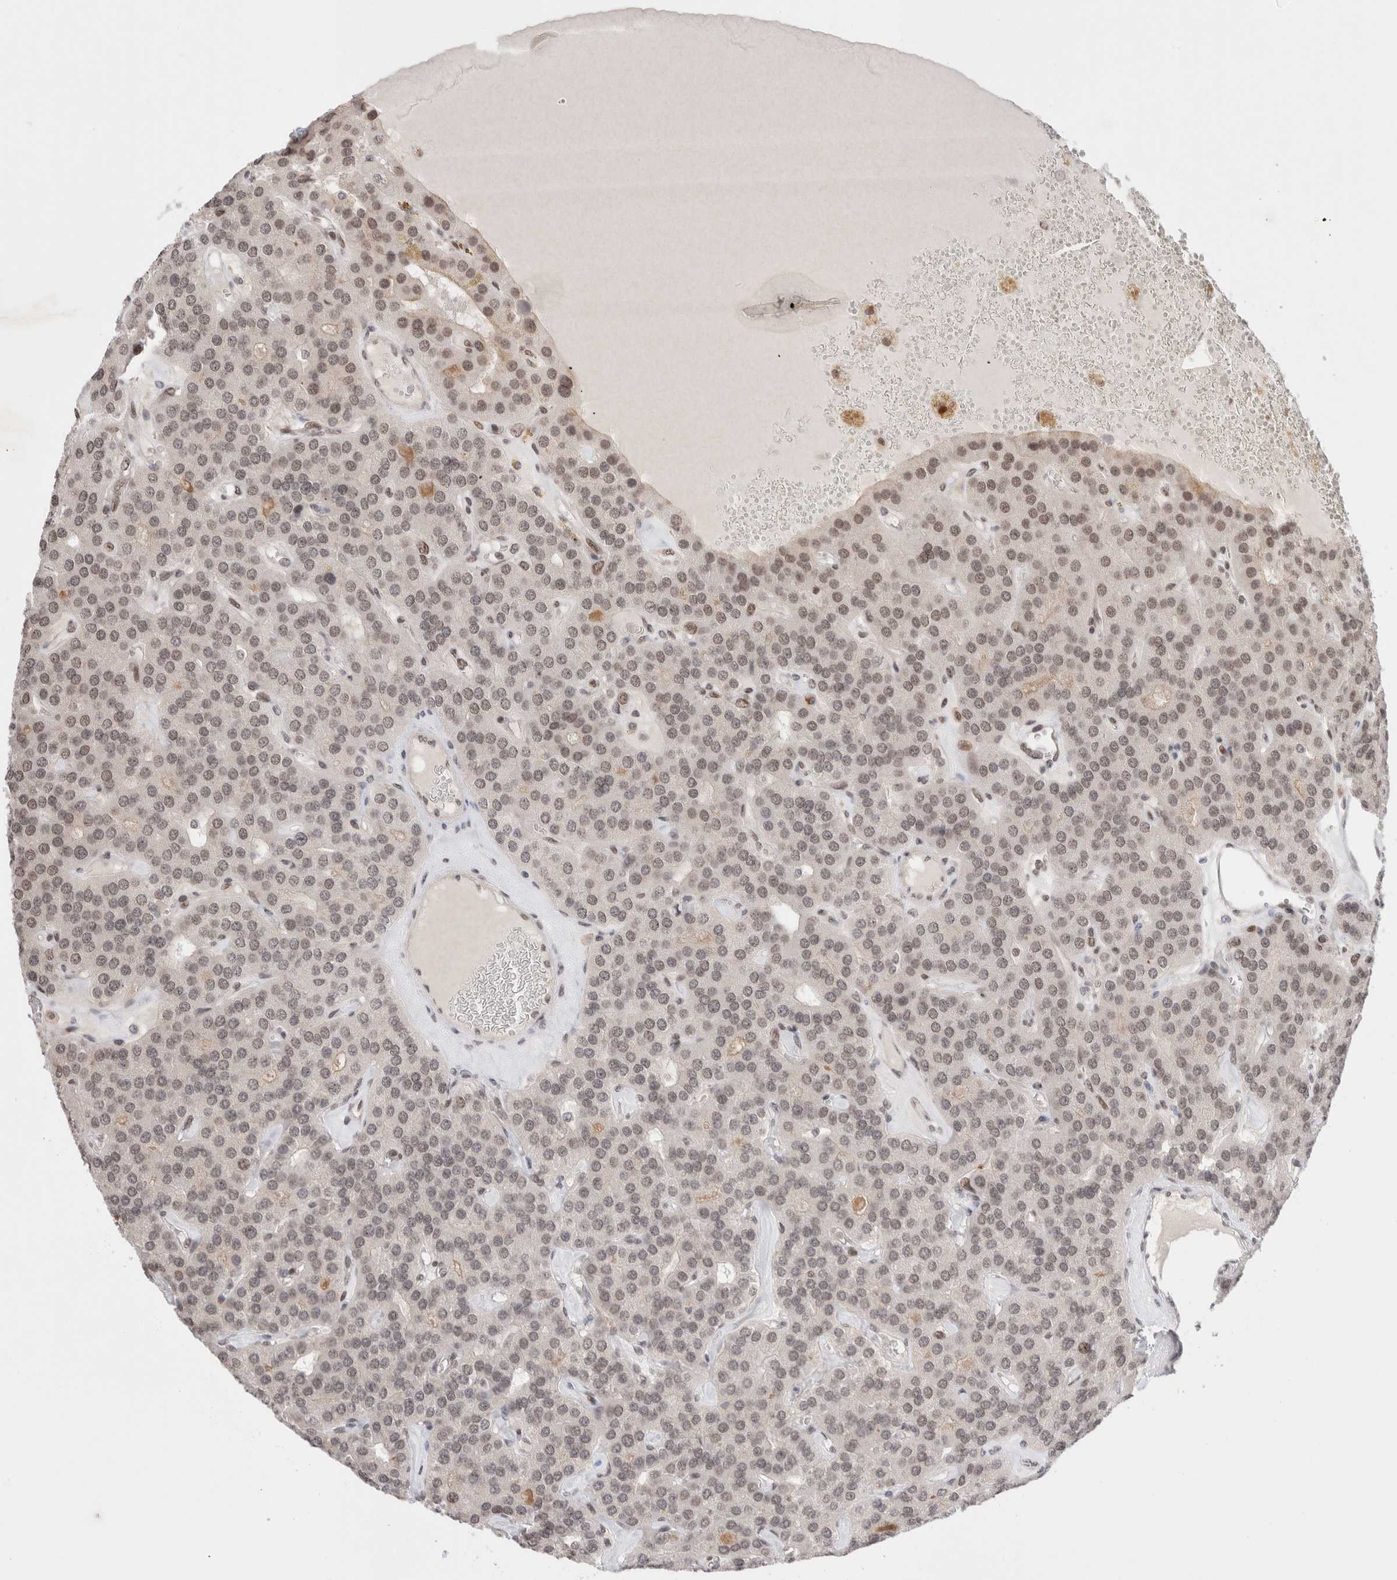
{"staining": {"intensity": "weak", "quantity": "25%-75%", "location": "nuclear"}, "tissue": "parathyroid gland", "cell_type": "Glandular cells", "image_type": "normal", "snomed": [{"axis": "morphology", "description": "Normal tissue, NOS"}, {"axis": "morphology", "description": "Adenoma, NOS"}, {"axis": "topography", "description": "Parathyroid gland"}], "caption": "An image of parathyroid gland stained for a protein shows weak nuclear brown staining in glandular cells. (Brightfield microscopy of DAB IHC at high magnification).", "gene": "GATAD2A", "patient": {"sex": "female", "age": 86}}